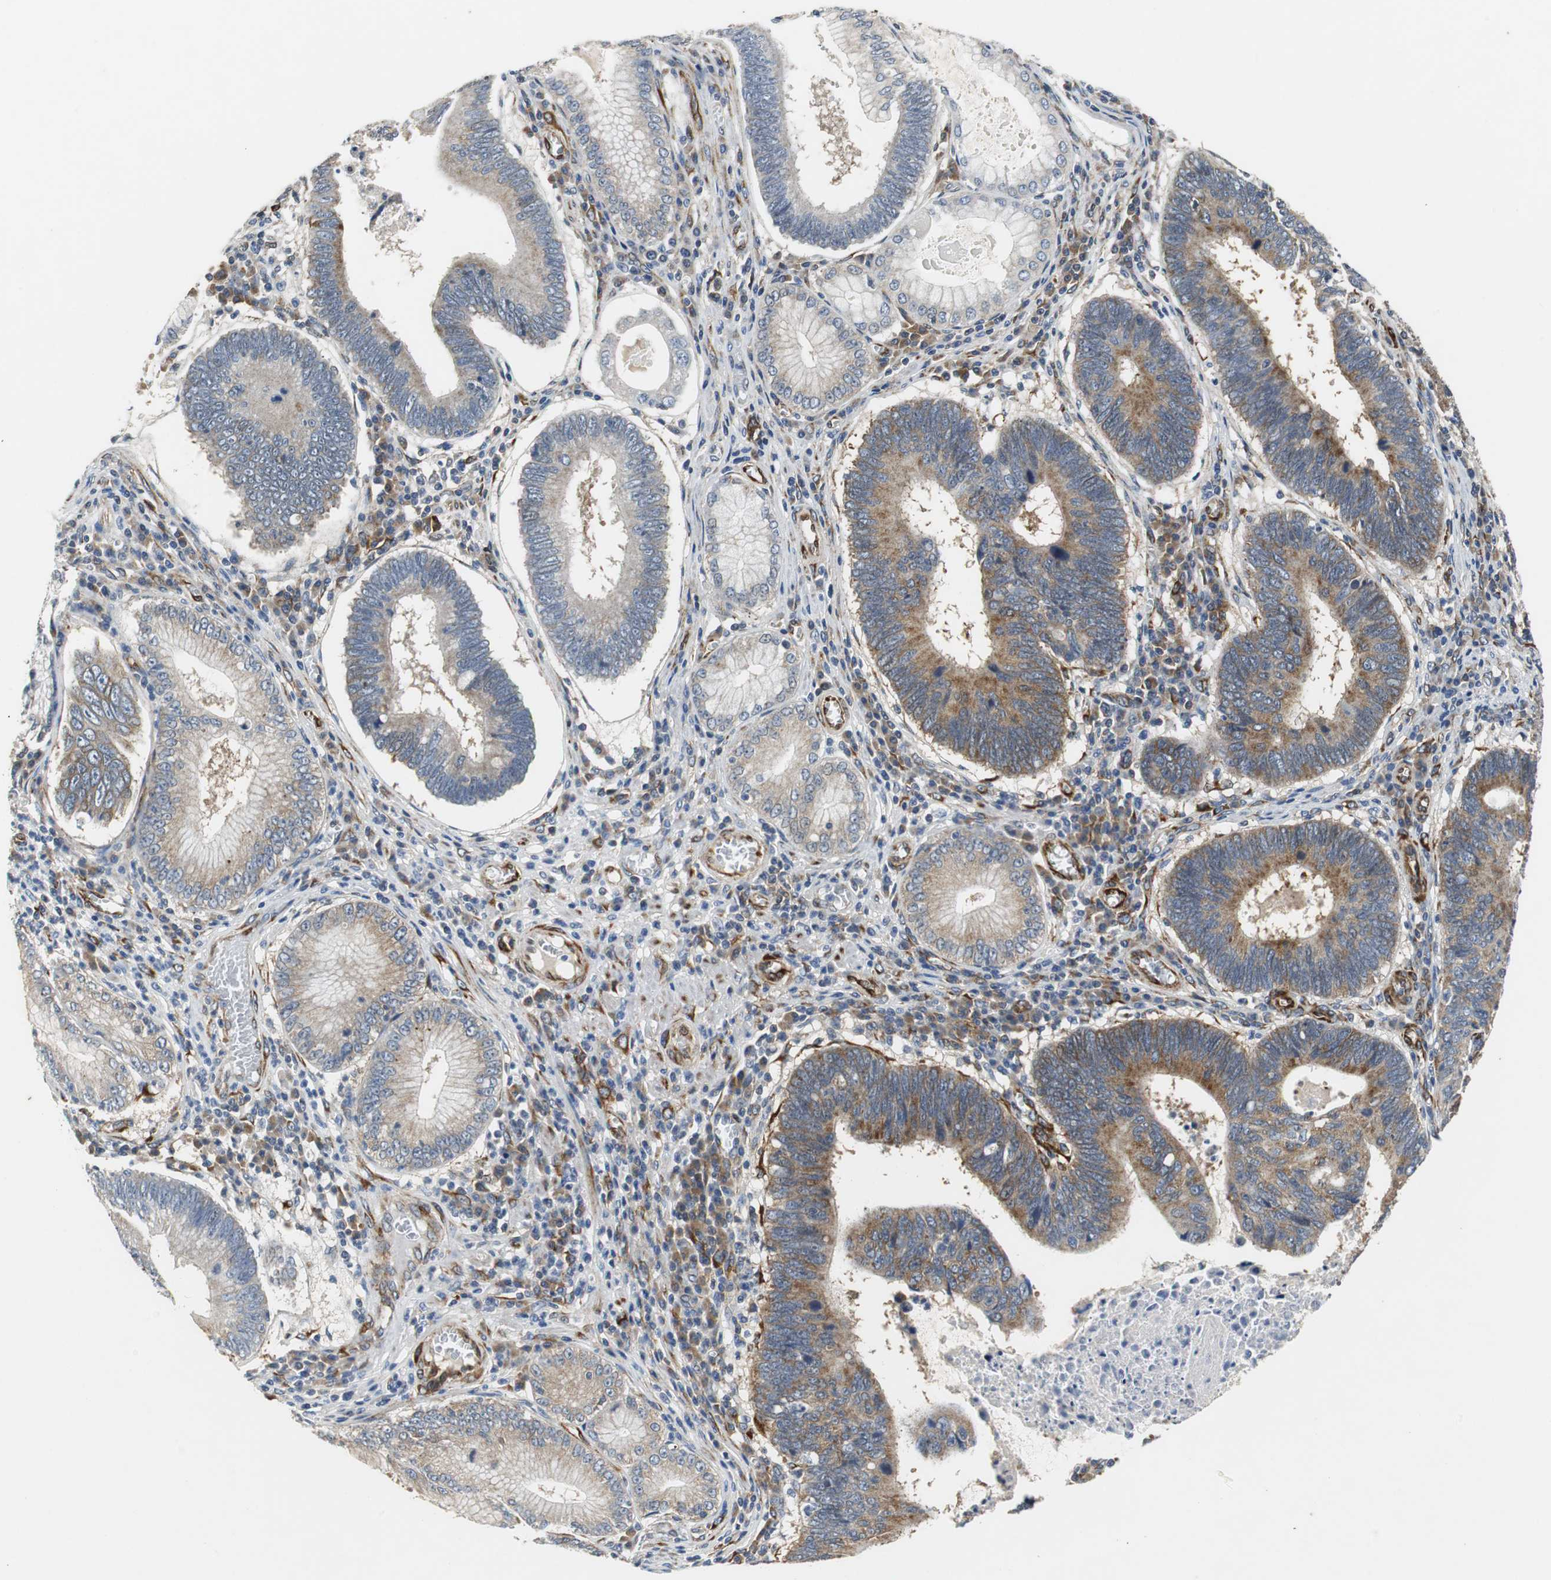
{"staining": {"intensity": "strong", "quantity": ">75%", "location": "cytoplasmic/membranous"}, "tissue": "stomach cancer", "cell_type": "Tumor cells", "image_type": "cancer", "snomed": [{"axis": "morphology", "description": "Adenocarcinoma, NOS"}, {"axis": "topography", "description": "Stomach"}], "caption": "Human stomach cancer stained with a protein marker reveals strong staining in tumor cells.", "gene": "ISCU", "patient": {"sex": "male", "age": 59}}